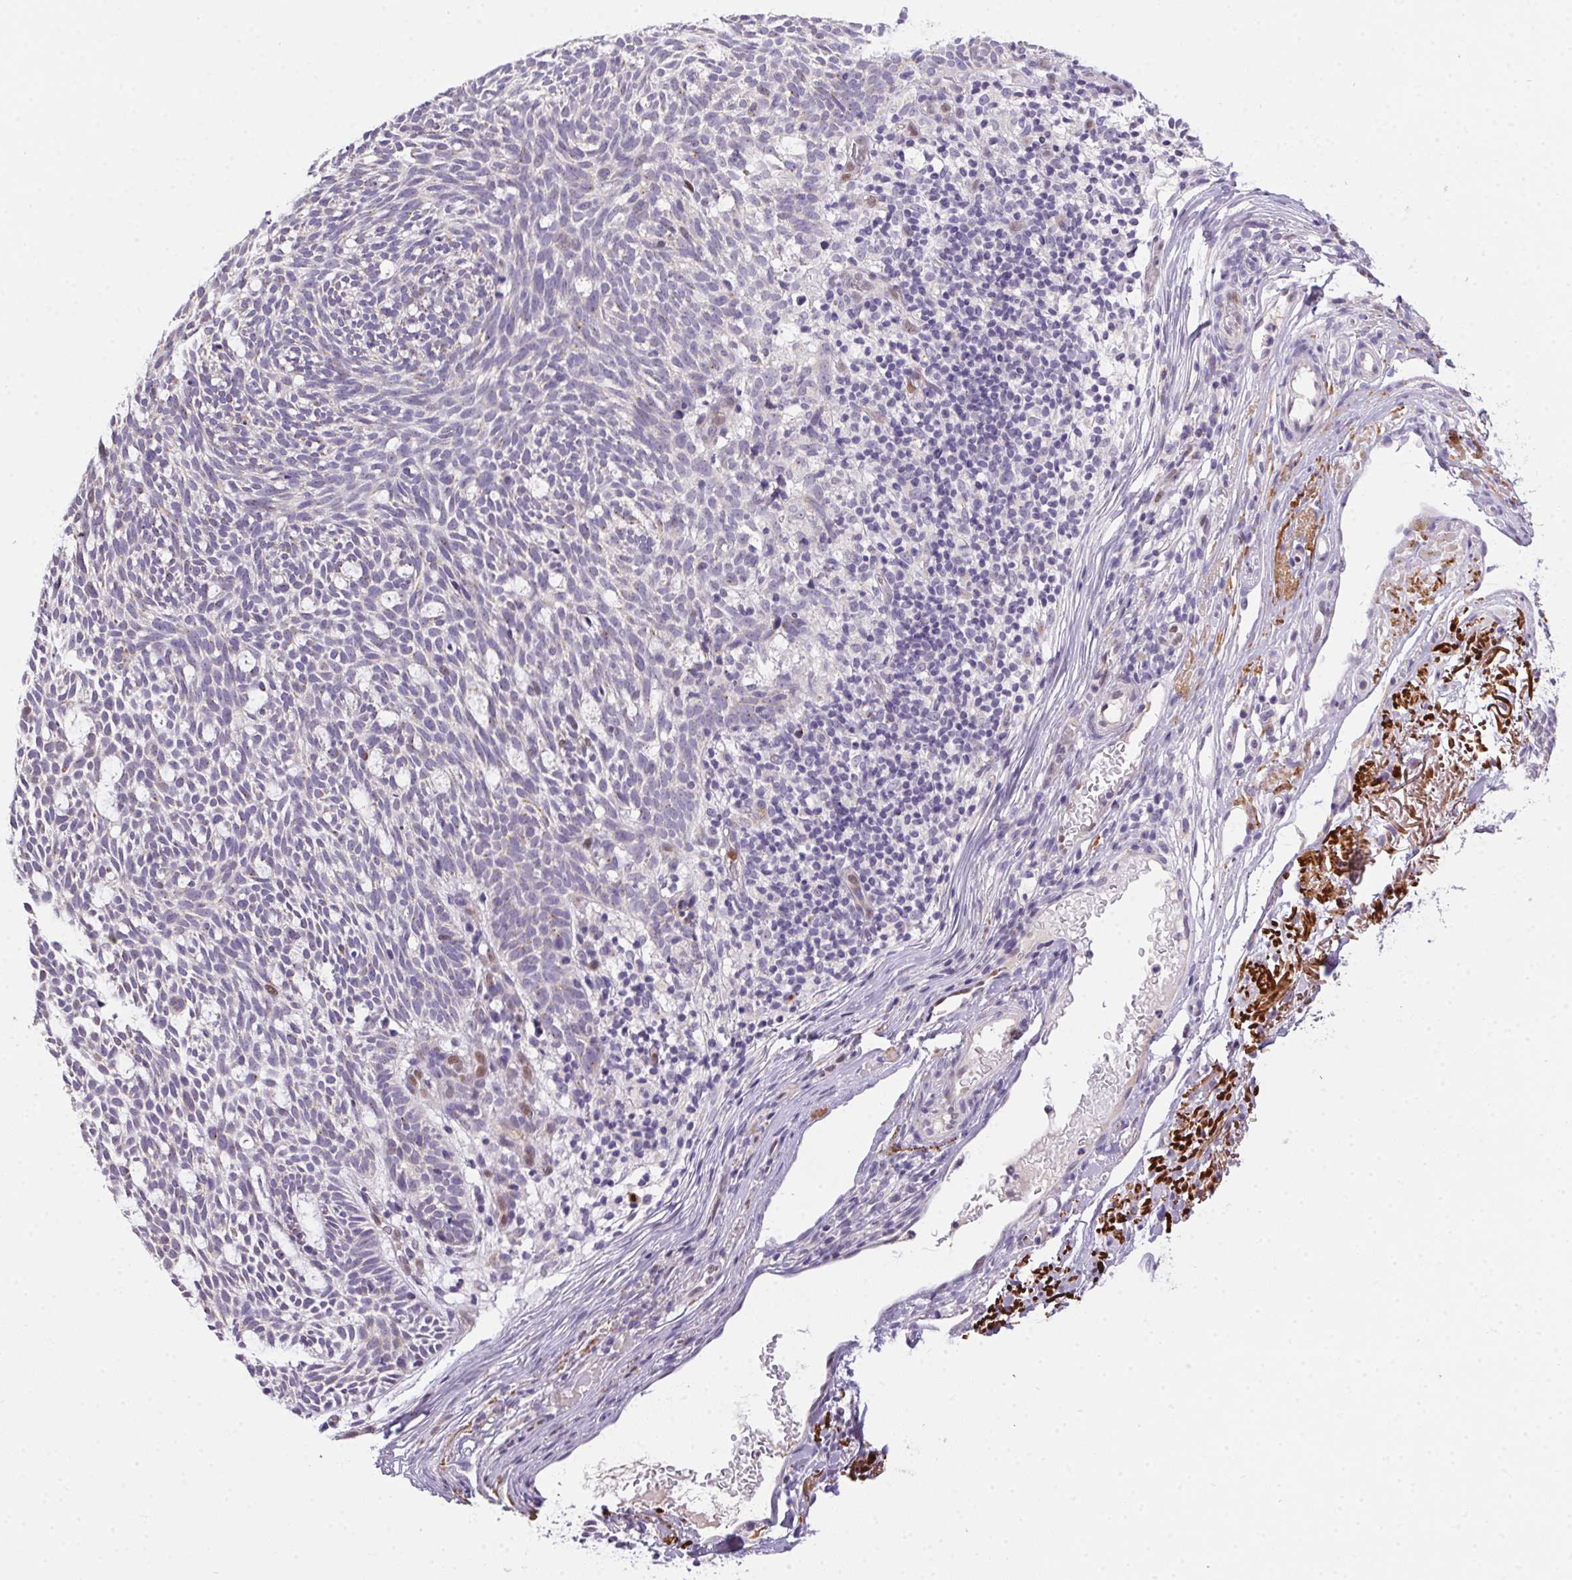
{"staining": {"intensity": "negative", "quantity": "none", "location": "none"}, "tissue": "skin cancer", "cell_type": "Tumor cells", "image_type": "cancer", "snomed": [{"axis": "morphology", "description": "Normal tissue, NOS"}, {"axis": "morphology", "description": "Basal cell carcinoma"}, {"axis": "topography", "description": "Skin"}], "caption": "A micrograph of human skin cancer is negative for staining in tumor cells. (Immunohistochemistry, brightfield microscopy, high magnification).", "gene": "SP9", "patient": {"sex": "male", "age": 68}}